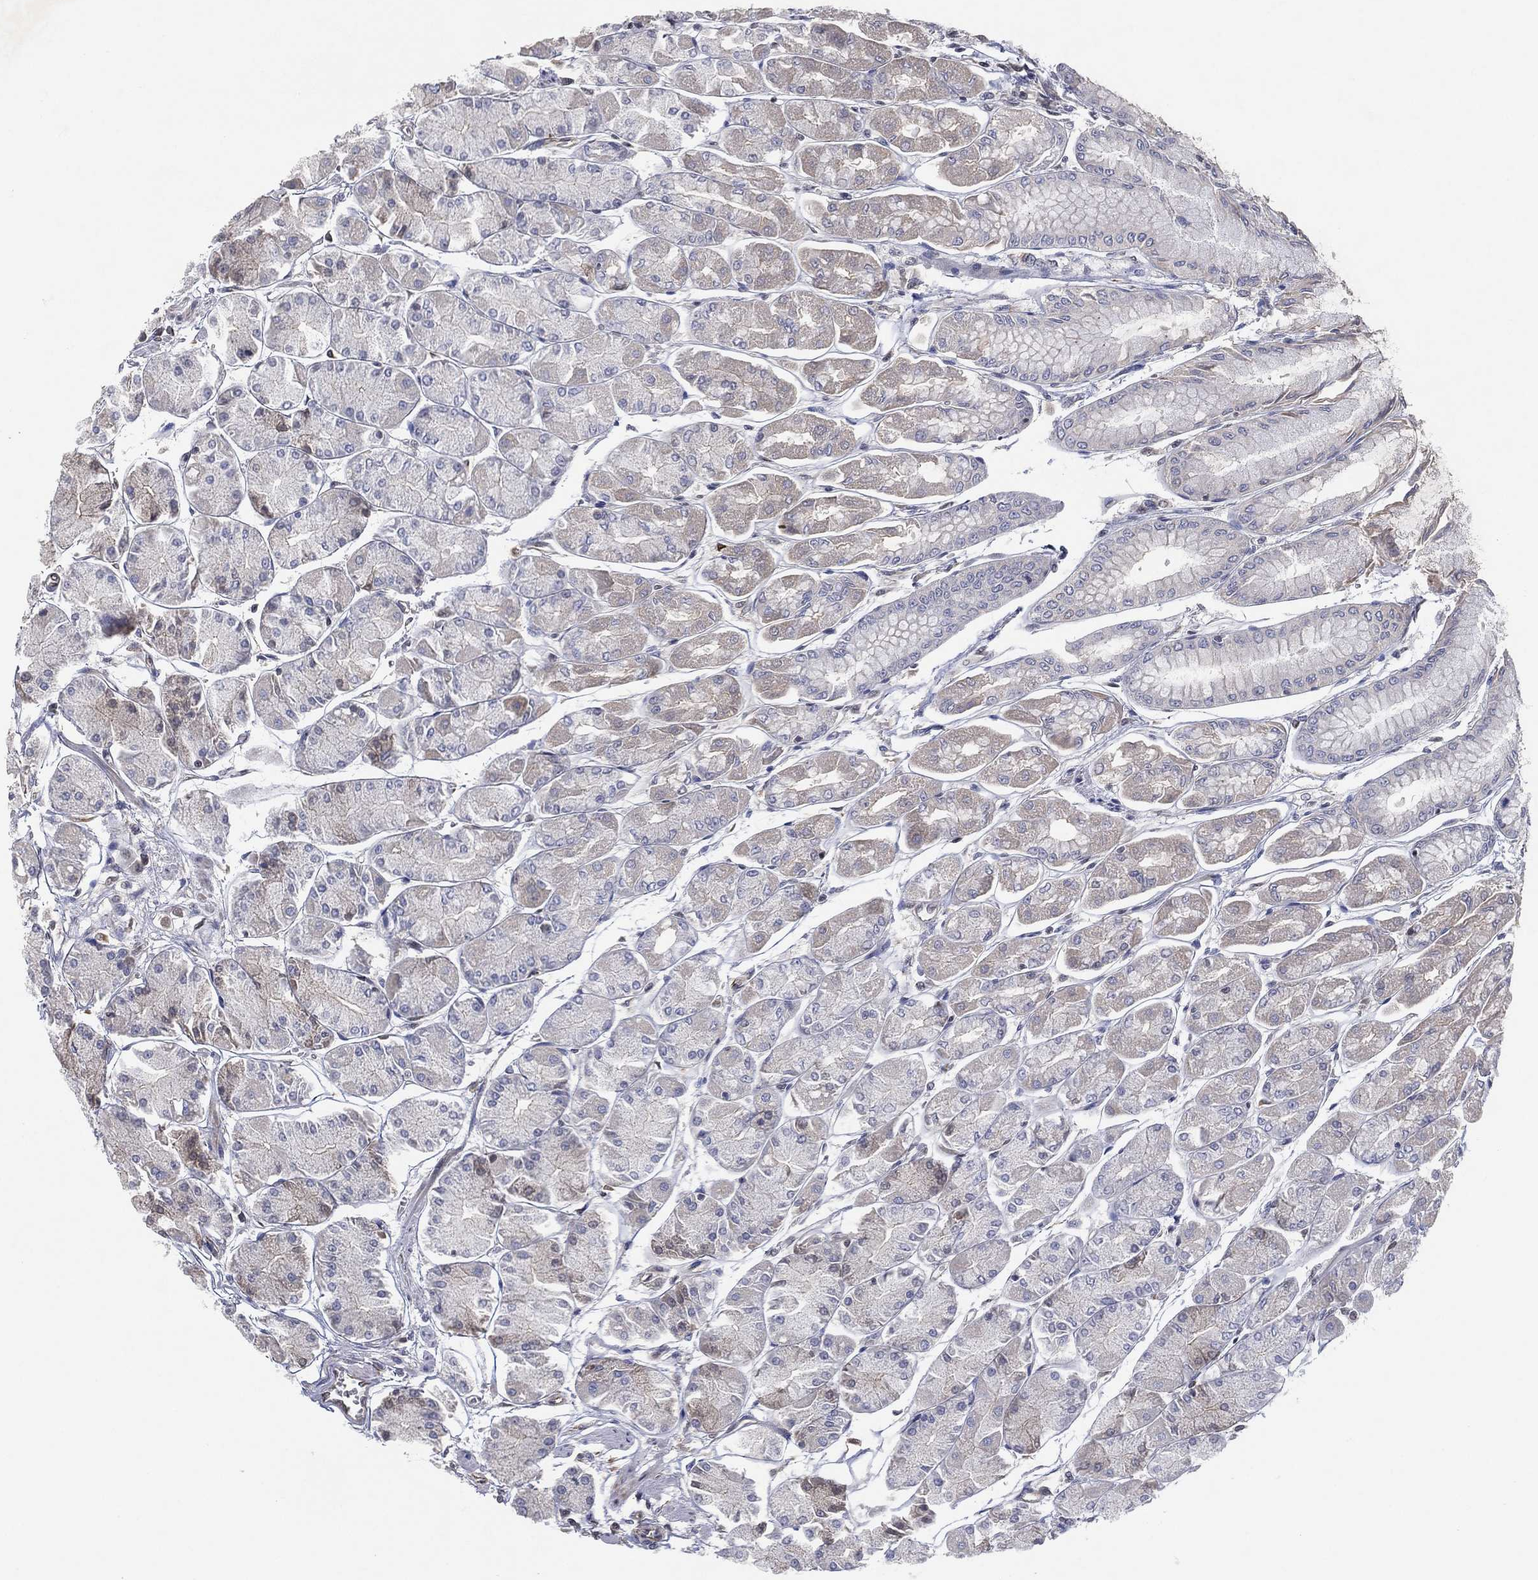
{"staining": {"intensity": "negative", "quantity": "none", "location": "none"}, "tissue": "stomach", "cell_type": "Glandular cells", "image_type": "normal", "snomed": [{"axis": "morphology", "description": "Normal tissue, NOS"}, {"axis": "topography", "description": "Stomach, upper"}], "caption": "A high-resolution image shows IHC staining of benign stomach, which exhibits no significant expression in glandular cells. The staining was performed using DAB (3,3'-diaminobenzidine) to visualize the protein expression in brown, while the nuclei were stained in blue with hematoxylin (Magnification: 20x).", "gene": "FLI1", "patient": {"sex": "male", "age": 60}}